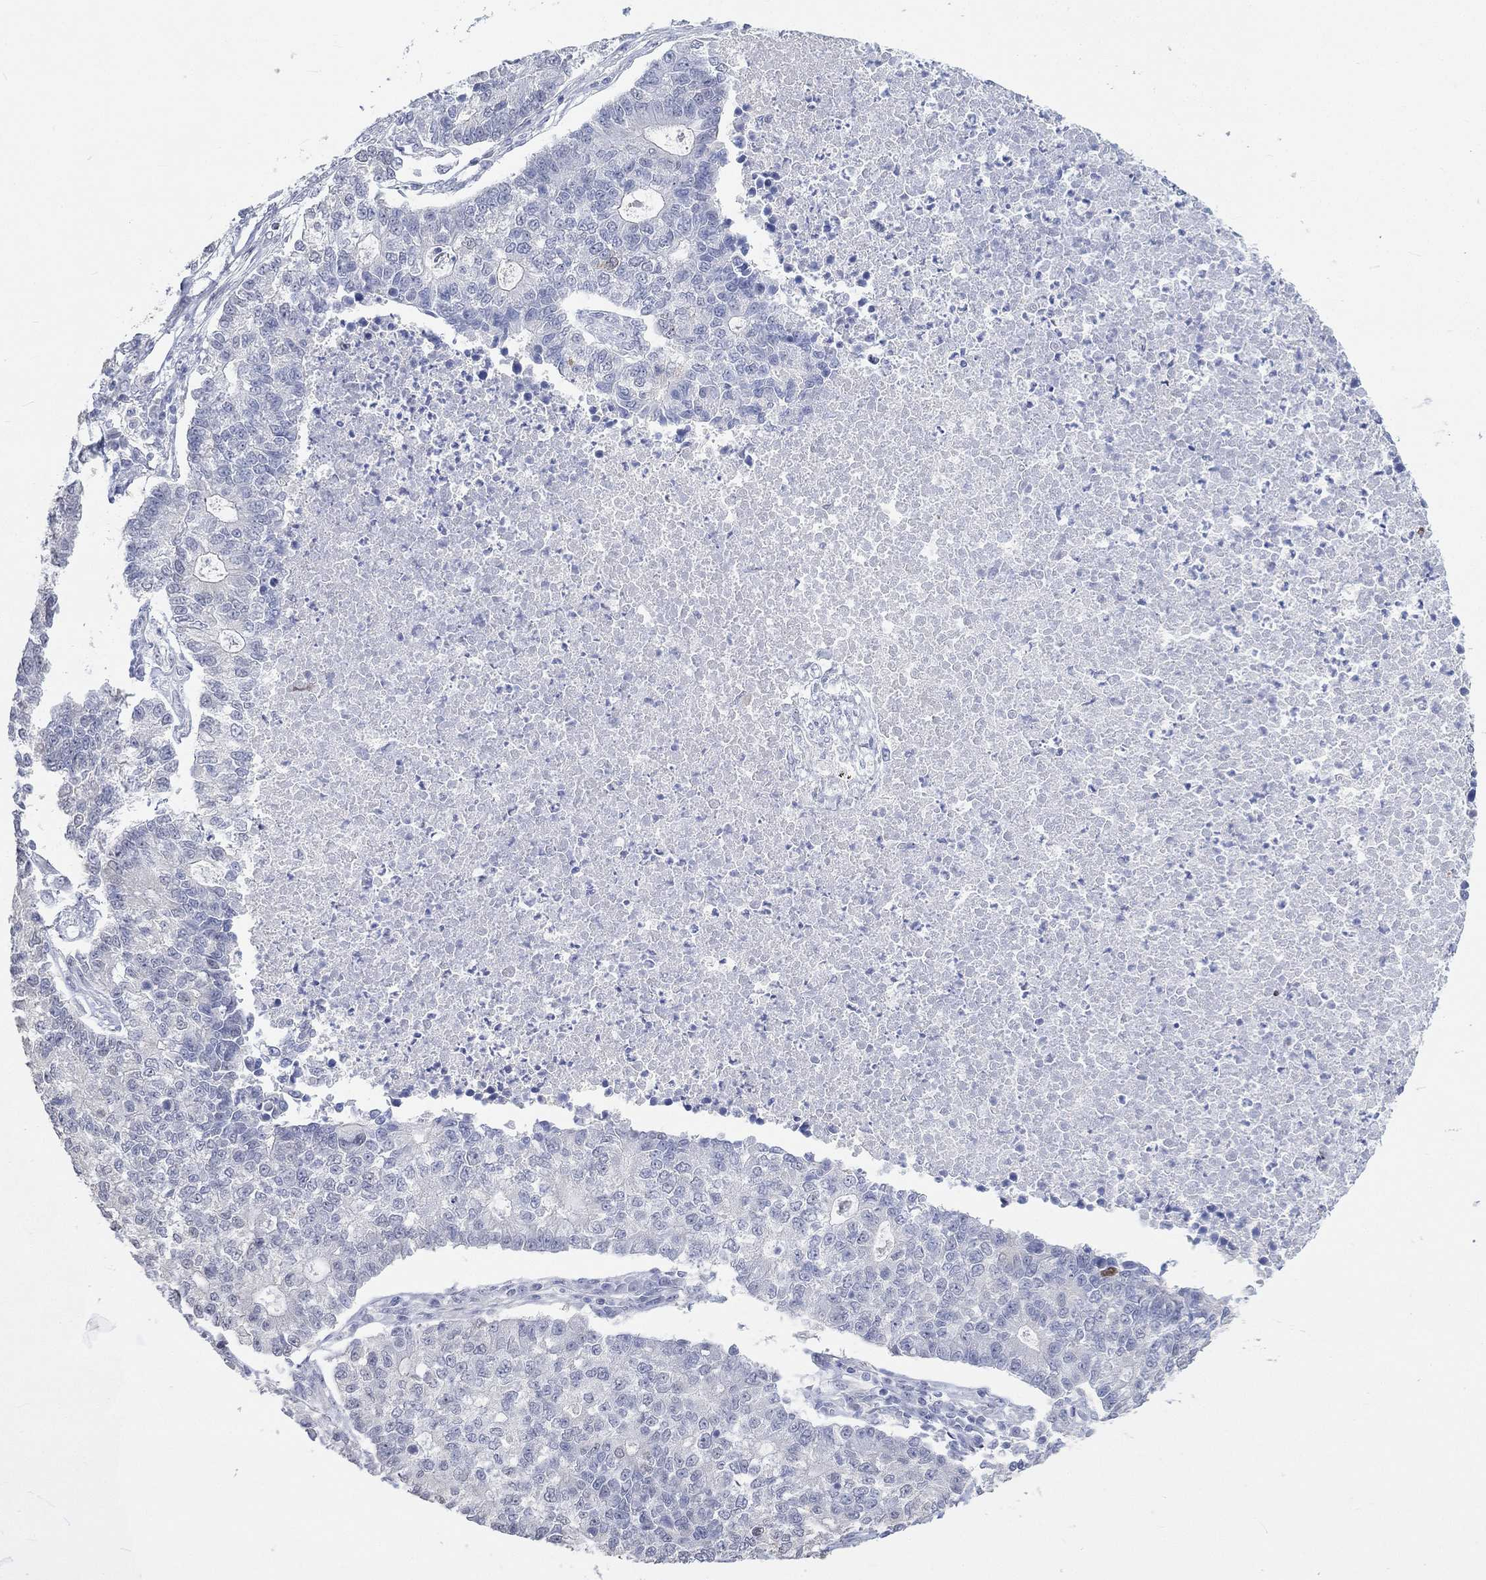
{"staining": {"intensity": "negative", "quantity": "none", "location": "none"}, "tissue": "lung cancer", "cell_type": "Tumor cells", "image_type": "cancer", "snomed": [{"axis": "morphology", "description": "Adenocarcinoma, NOS"}, {"axis": "topography", "description": "Lung"}], "caption": "The image demonstrates no significant staining in tumor cells of lung cancer (adenocarcinoma).", "gene": "PNMA5", "patient": {"sex": "male", "age": 57}}